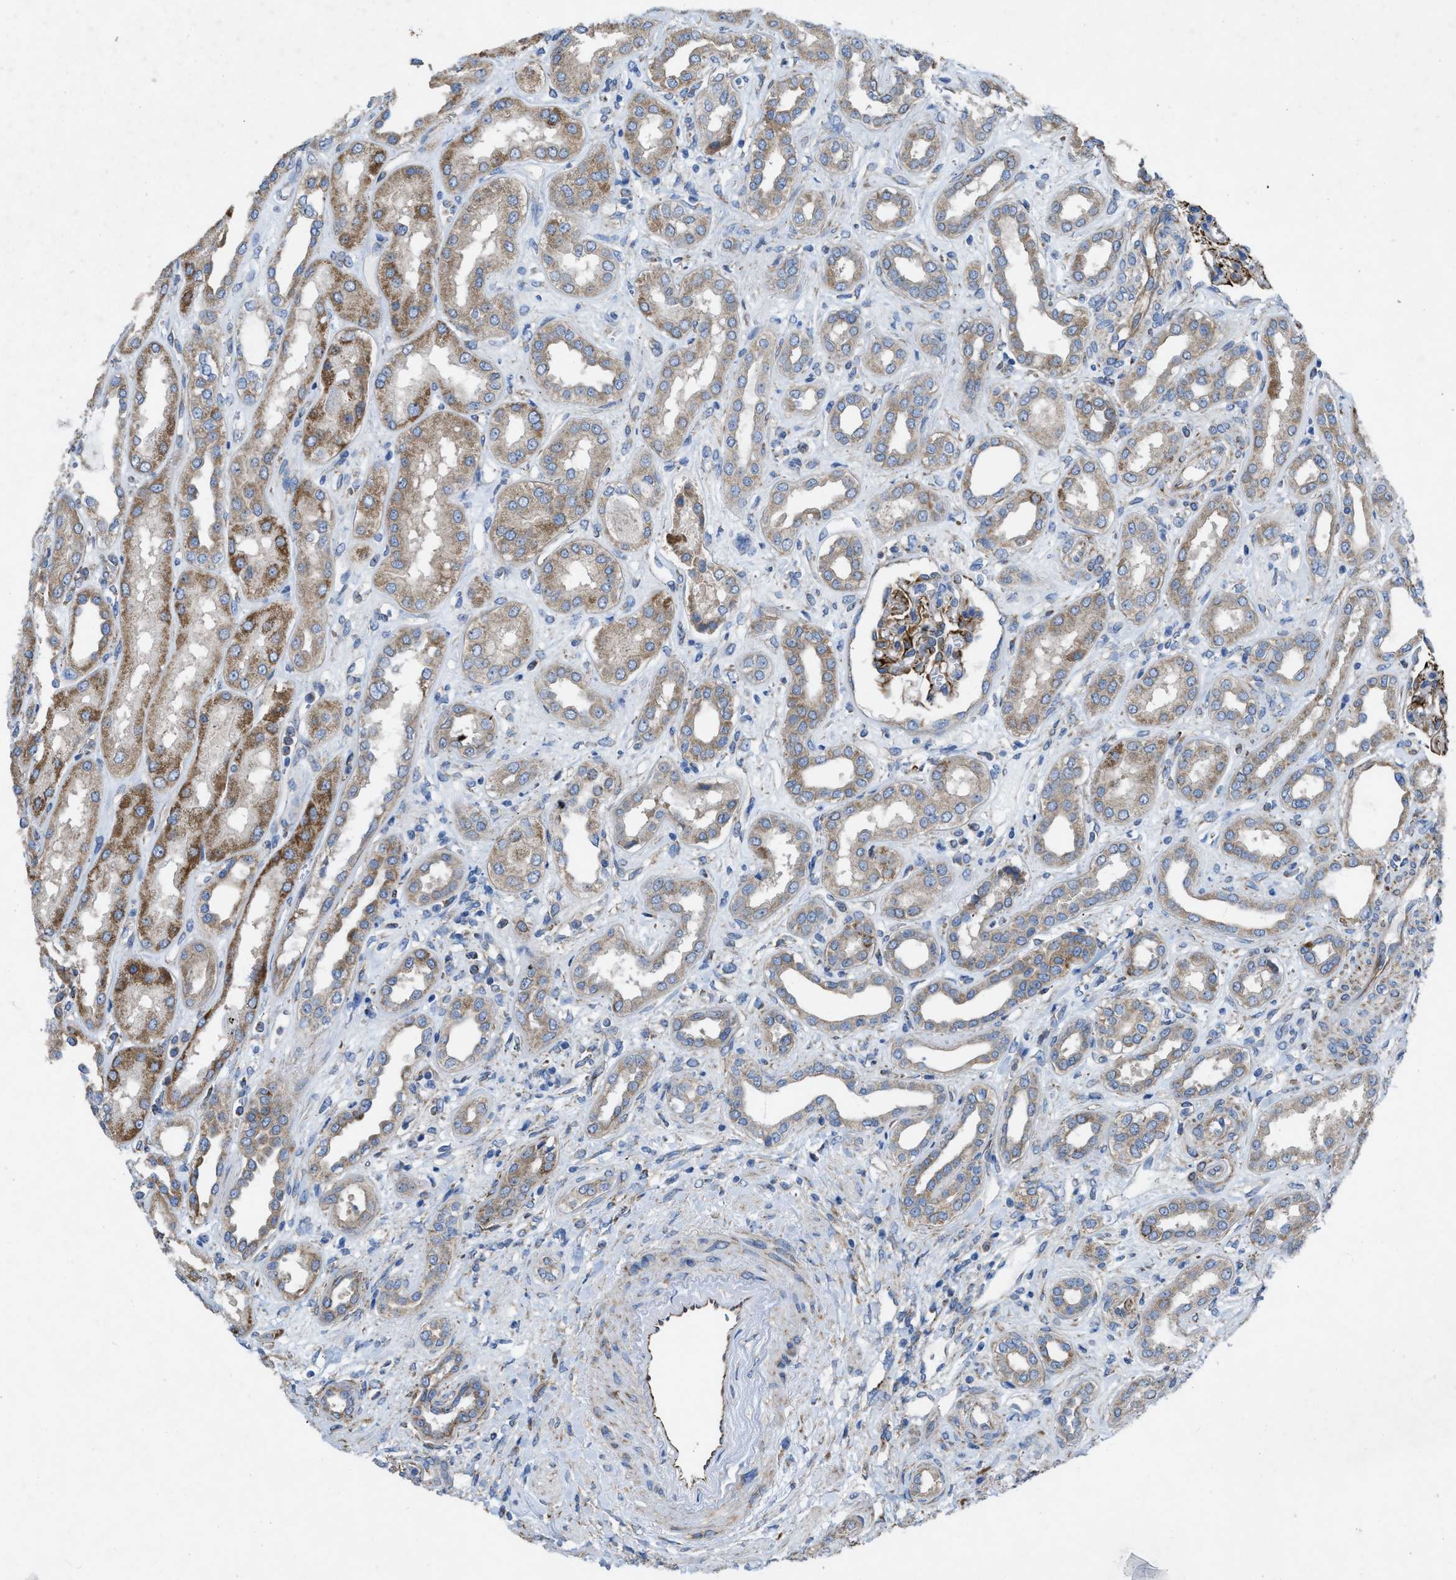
{"staining": {"intensity": "moderate", "quantity": "25%-75%", "location": "cytoplasmic/membranous"}, "tissue": "kidney", "cell_type": "Cells in glomeruli", "image_type": "normal", "snomed": [{"axis": "morphology", "description": "Normal tissue, NOS"}, {"axis": "topography", "description": "Kidney"}], "caption": "Immunohistochemistry (IHC) (DAB) staining of benign kidney exhibits moderate cytoplasmic/membranous protein positivity in about 25%-75% of cells in glomeruli. The staining was performed using DAB, with brown indicating positive protein expression. Nuclei are stained blue with hematoxylin.", "gene": "DOLPP1", "patient": {"sex": "male", "age": 59}}